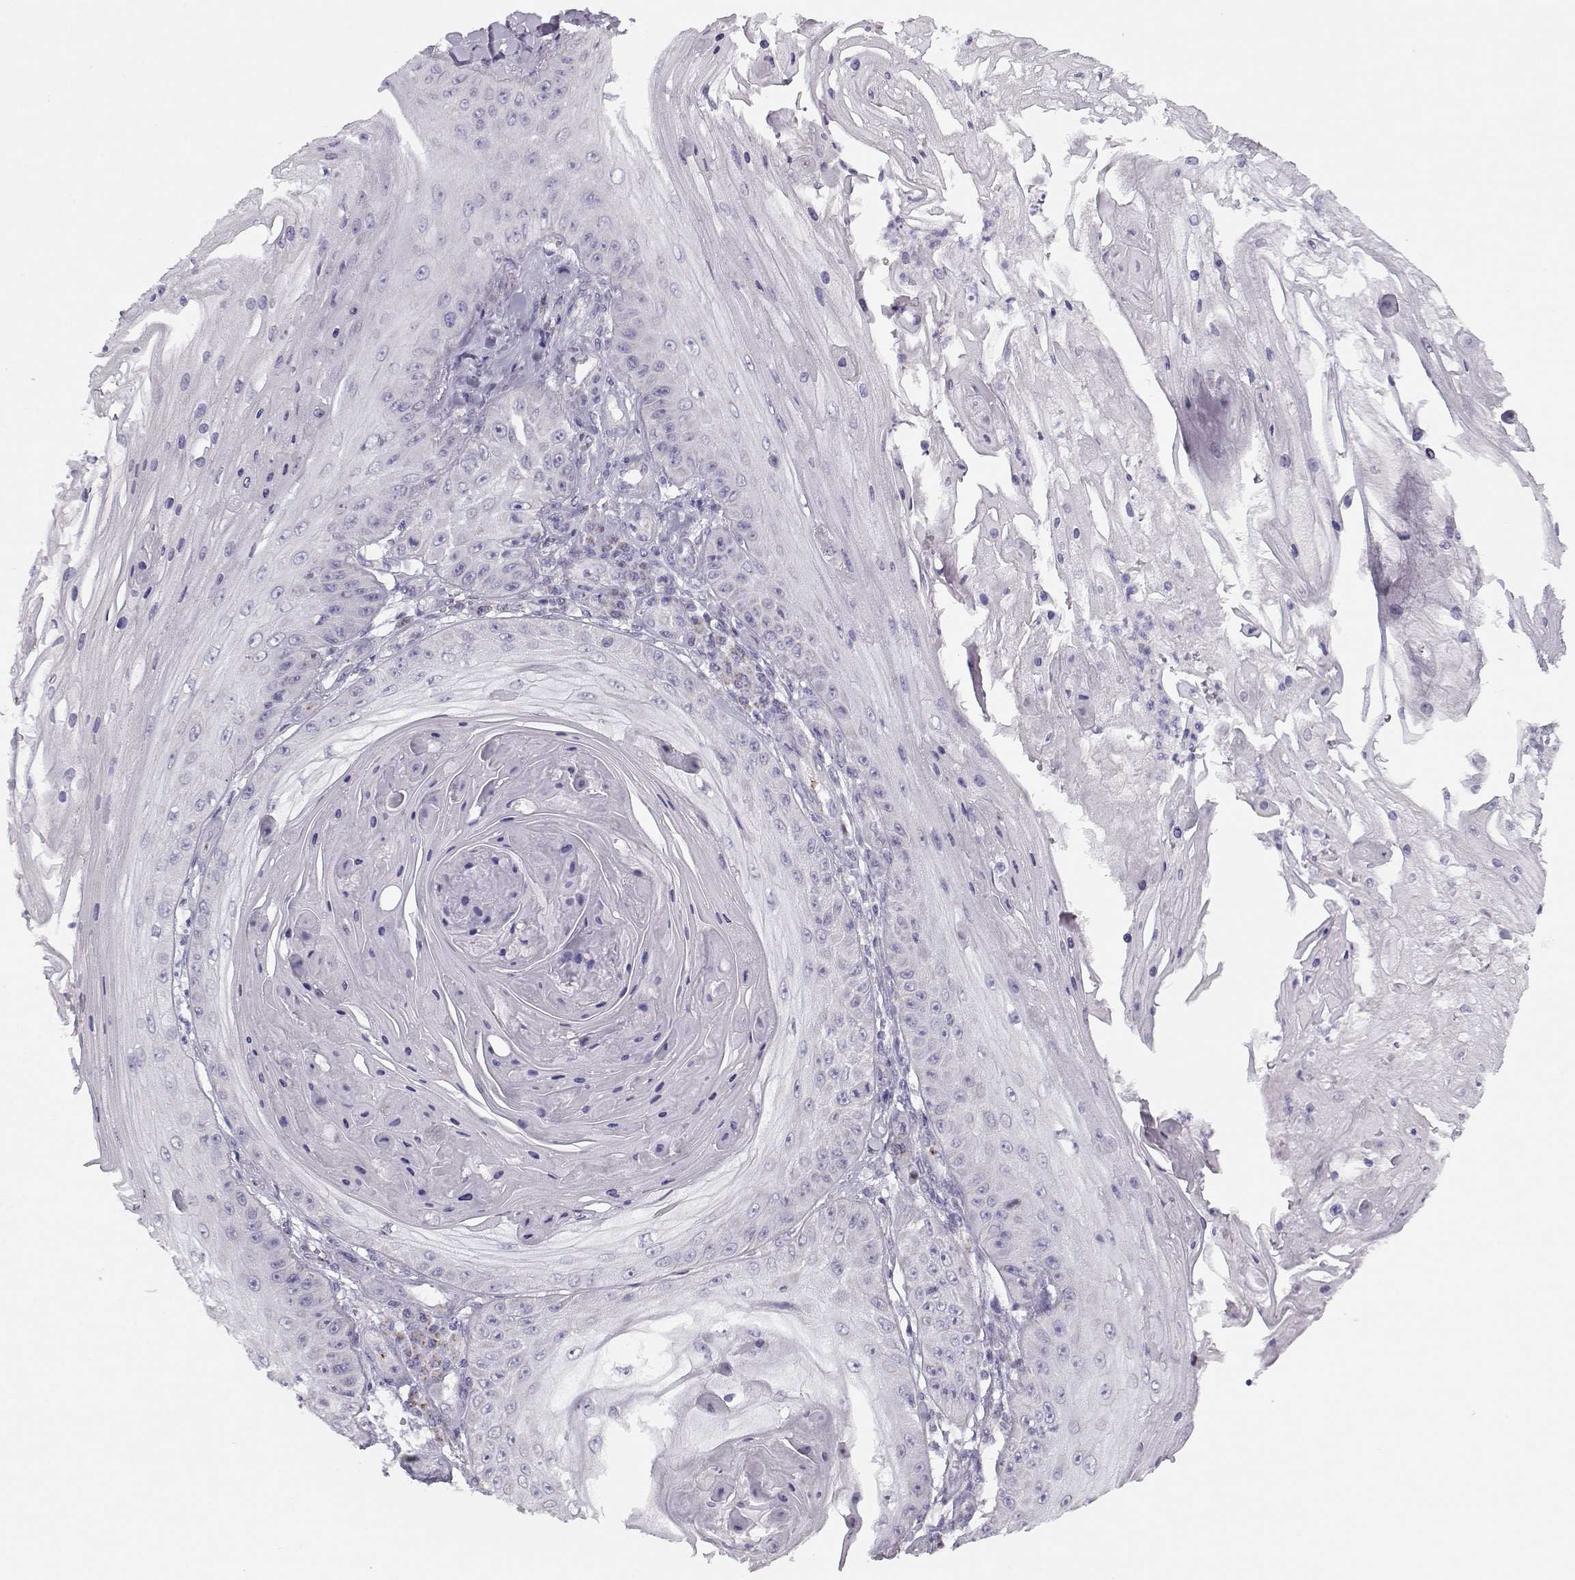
{"staining": {"intensity": "negative", "quantity": "none", "location": "none"}, "tissue": "skin cancer", "cell_type": "Tumor cells", "image_type": "cancer", "snomed": [{"axis": "morphology", "description": "Squamous cell carcinoma, NOS"}, {"axis": "topography", "description": "Skin"}], "caption": "This is an immunohistochemistry photomicrograph of human skin cancer. There is no staining in tumor cells.", "gene": "KLF17", "patient": {"sex": "male", "age": 70}}